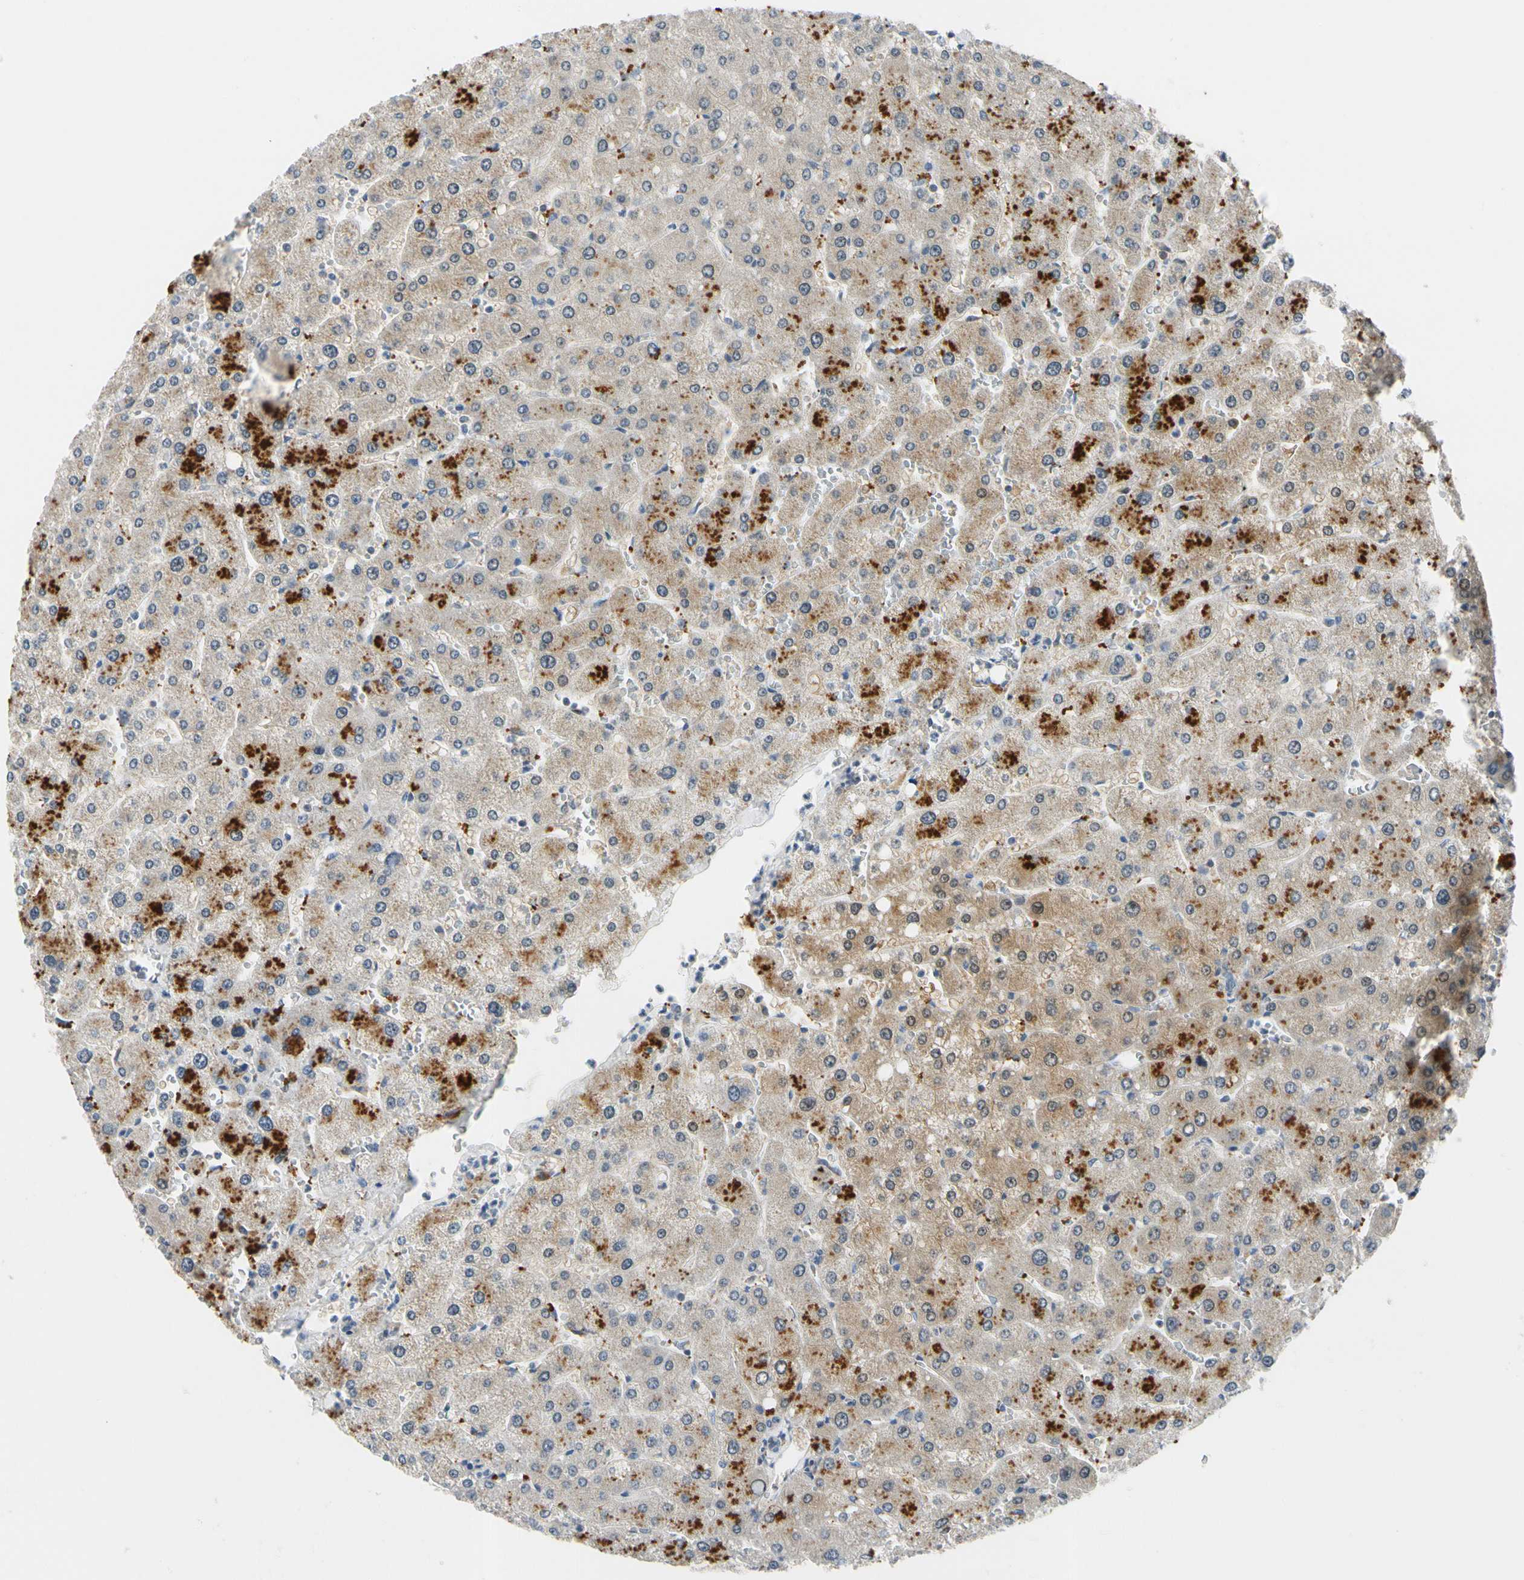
{"staining": {"intensity": "weak", "quantity": ">75%", "location": "cytoplasmic/membranous"}, "tissue": "liver", "cell_type": "Hepatocytes", "image_type": "normal", "snomed": [{"axis": "morphology", "description": "Normal tissue, NOS"}, {"axis": "topography", "description": "Liver"}], "caption": "This is a micrograph of immunohistochemistry staining of normal liver, which shows weak positivity in the cytoplasmic/membranous of hepatocytes.", "gene": "RPS6KB2", "patient": {"sex": "male", "age": 55}}